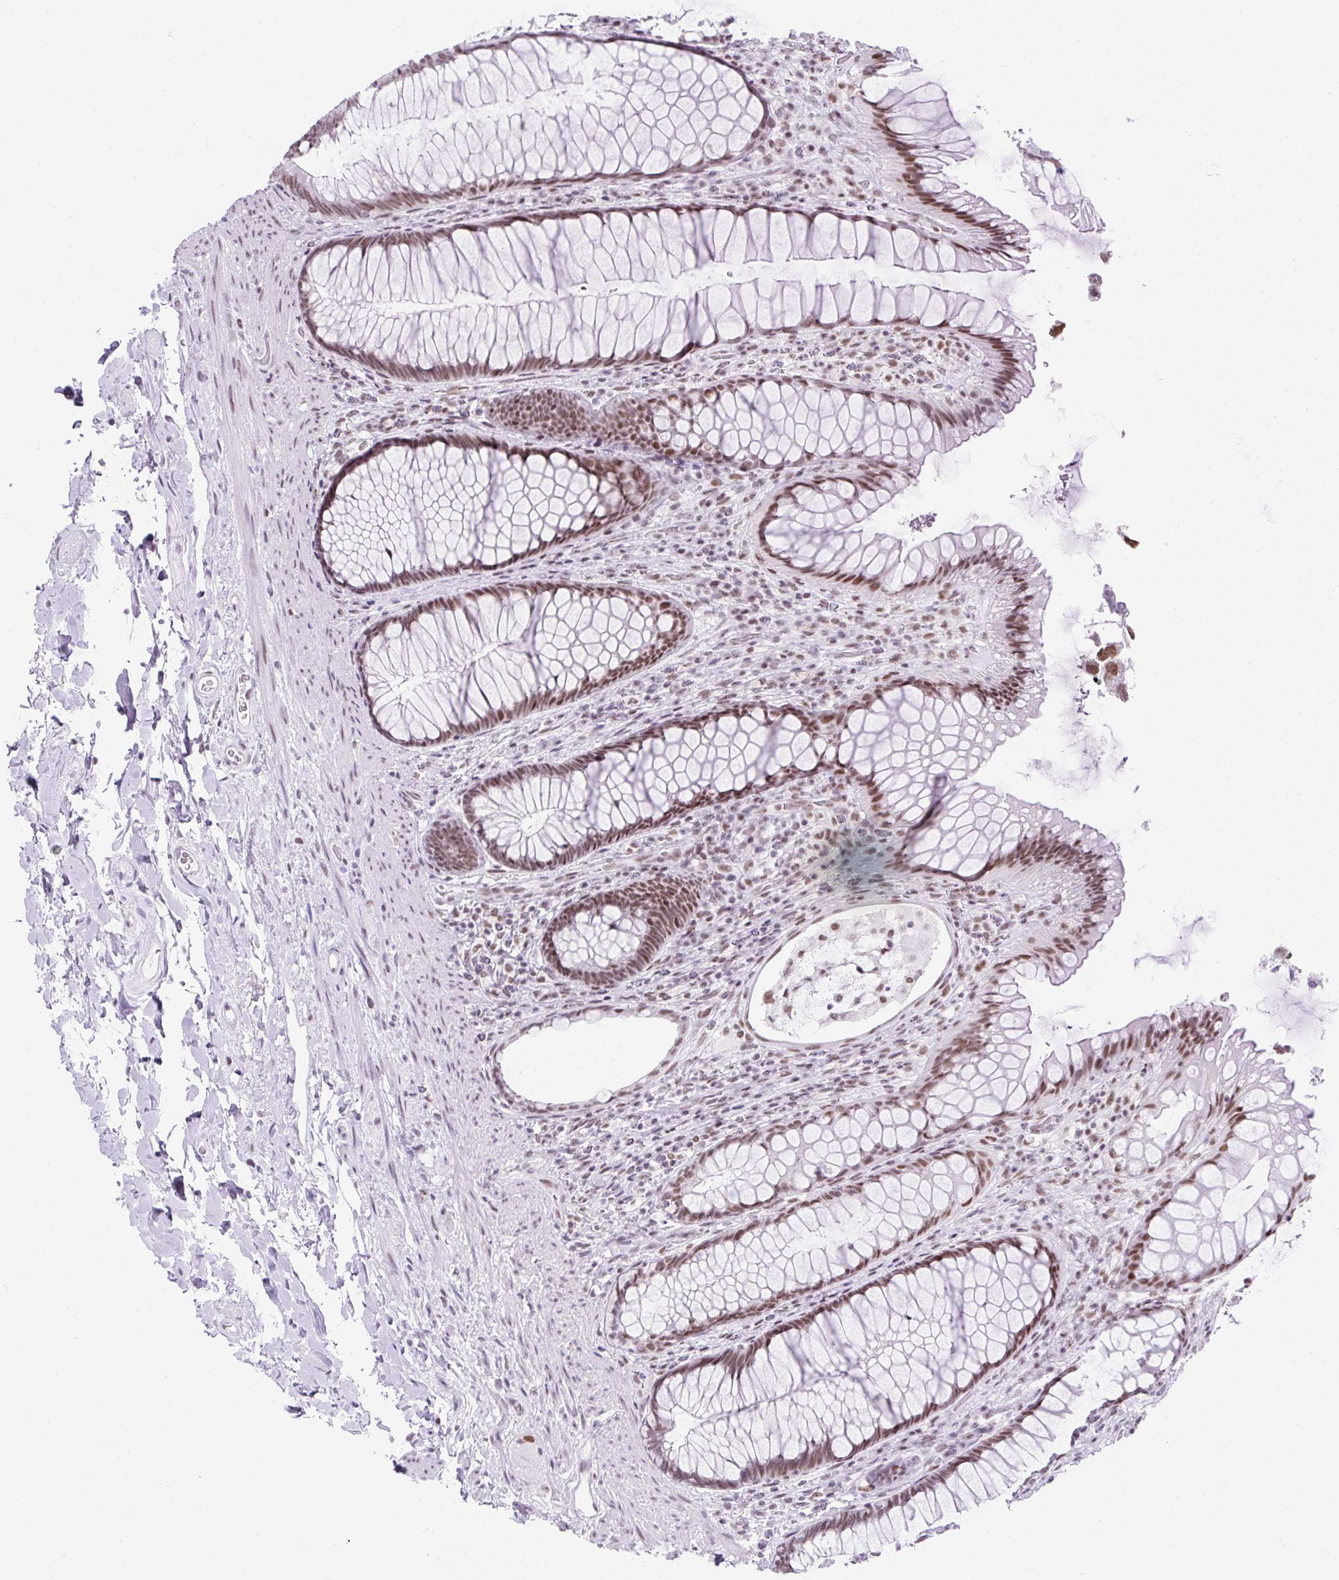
{"staining": {"intensity": "moderate", "quantity": ">75%", "location": "nuclear"}, "tissue": "rectum", "cell_type": "Glandular cells", "image_type": "normal", "snomed": [{"axis": "morphology", "description": "Normal tissue, NOS"}, {"axis": "topography", "description": "Rectum"}], "caption": "DAB immunohistochemical staining of normal human rectum shows moderate nuclear protein staining in about >75% of glandular cells.", "gene": "PLCXD2", "patient": {"sex": "male", "age": 53}}